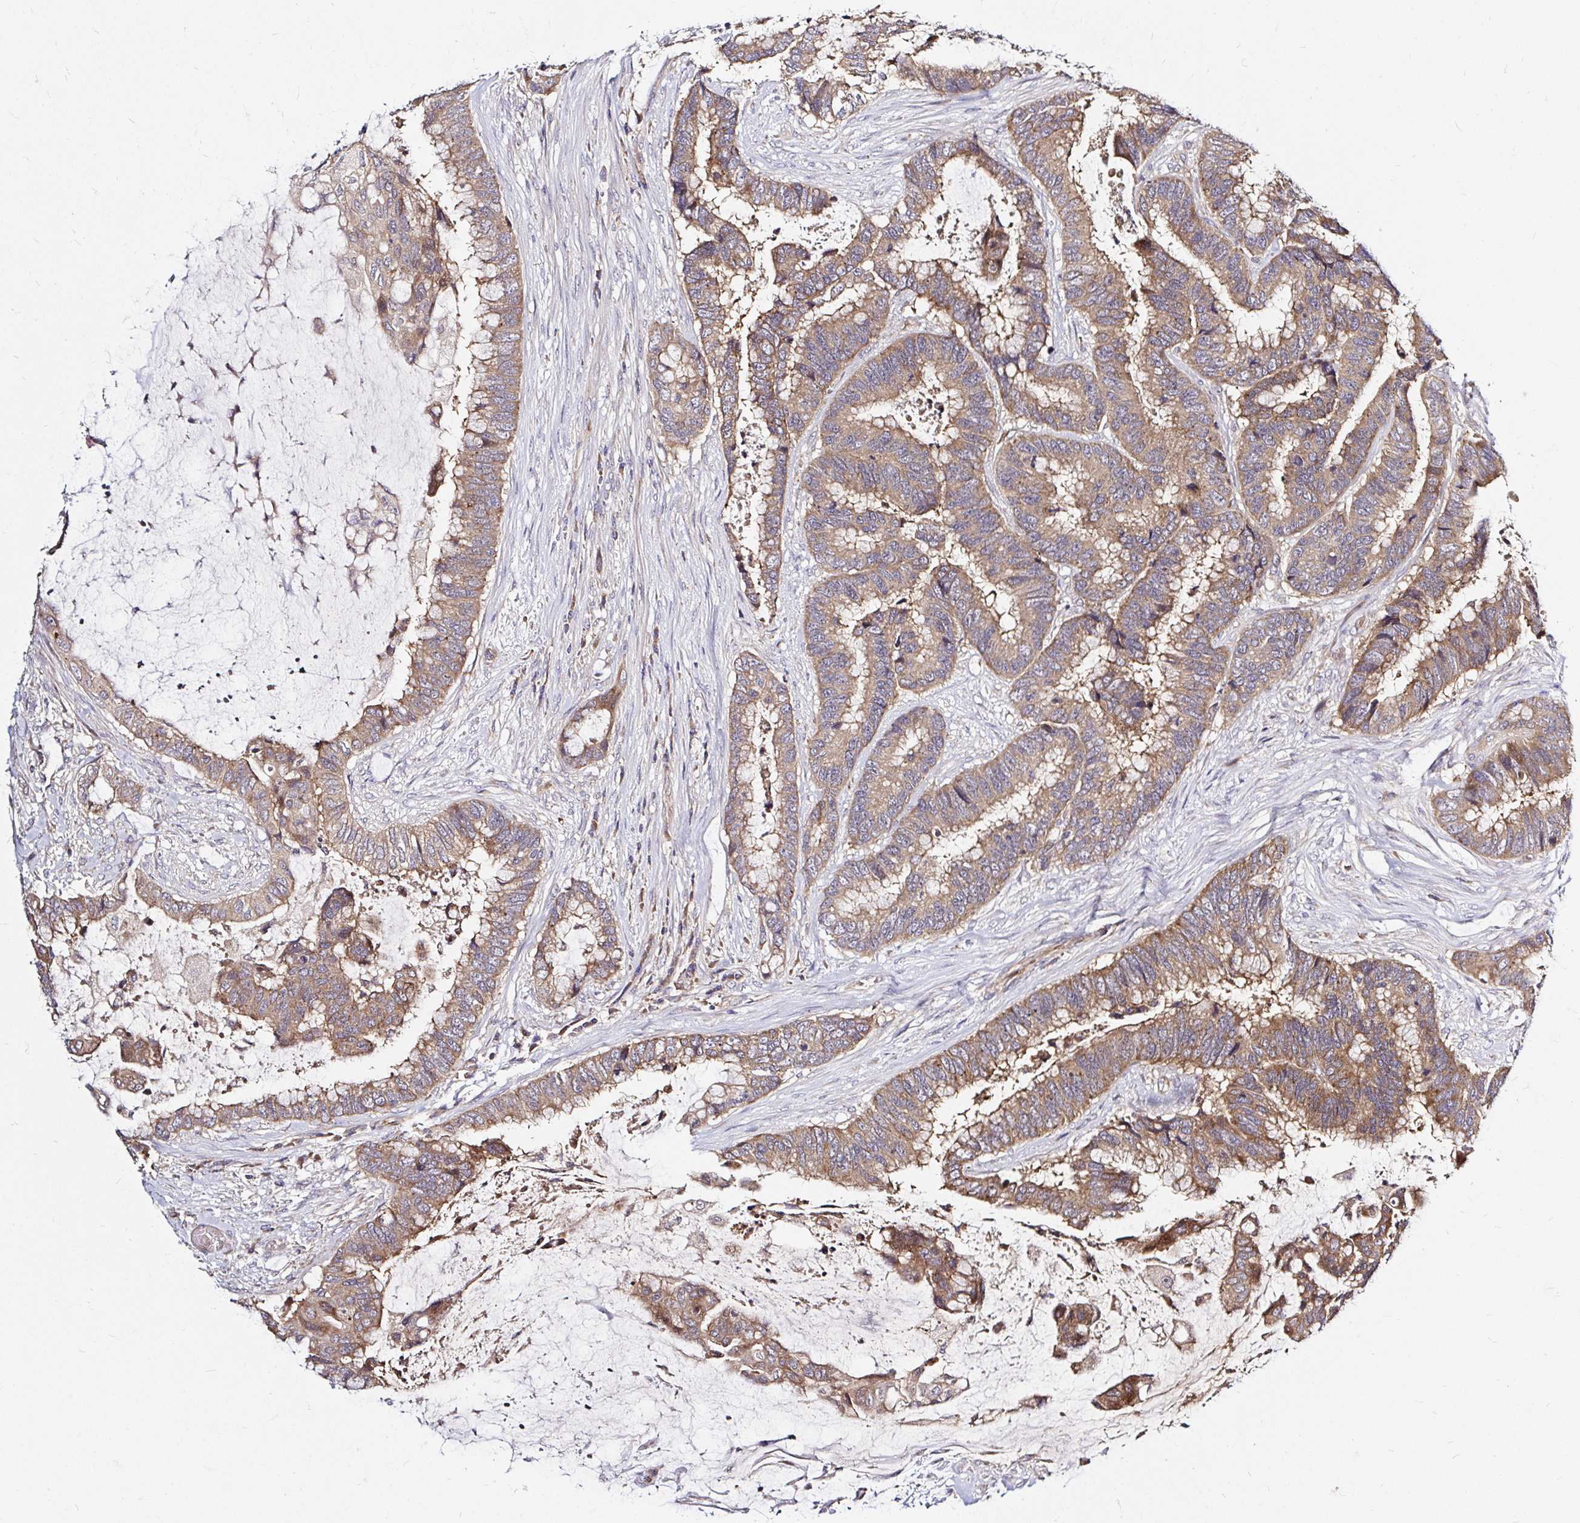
{"staining": {"intensity": "moderate", "quantity": ">75%", "location": "cytoplasmic/membranous"}, "tissue": "colorectal cancer", "cell_type": "Tumor cells", "image_type": "cancer", "snomed": [{"axis": "morphology", "description": "Adenocarcinoma, NOS"}, {"axis": "topography", "description": "Rectum"}], "caption": "Protein expression analysis of human colorectal cancer reveals moderate cytoplasmic/membranous expression in about >75% of tumor cells.", "gene": "ARHGEF37", "patient": {"sex": "female", "age": 59}}